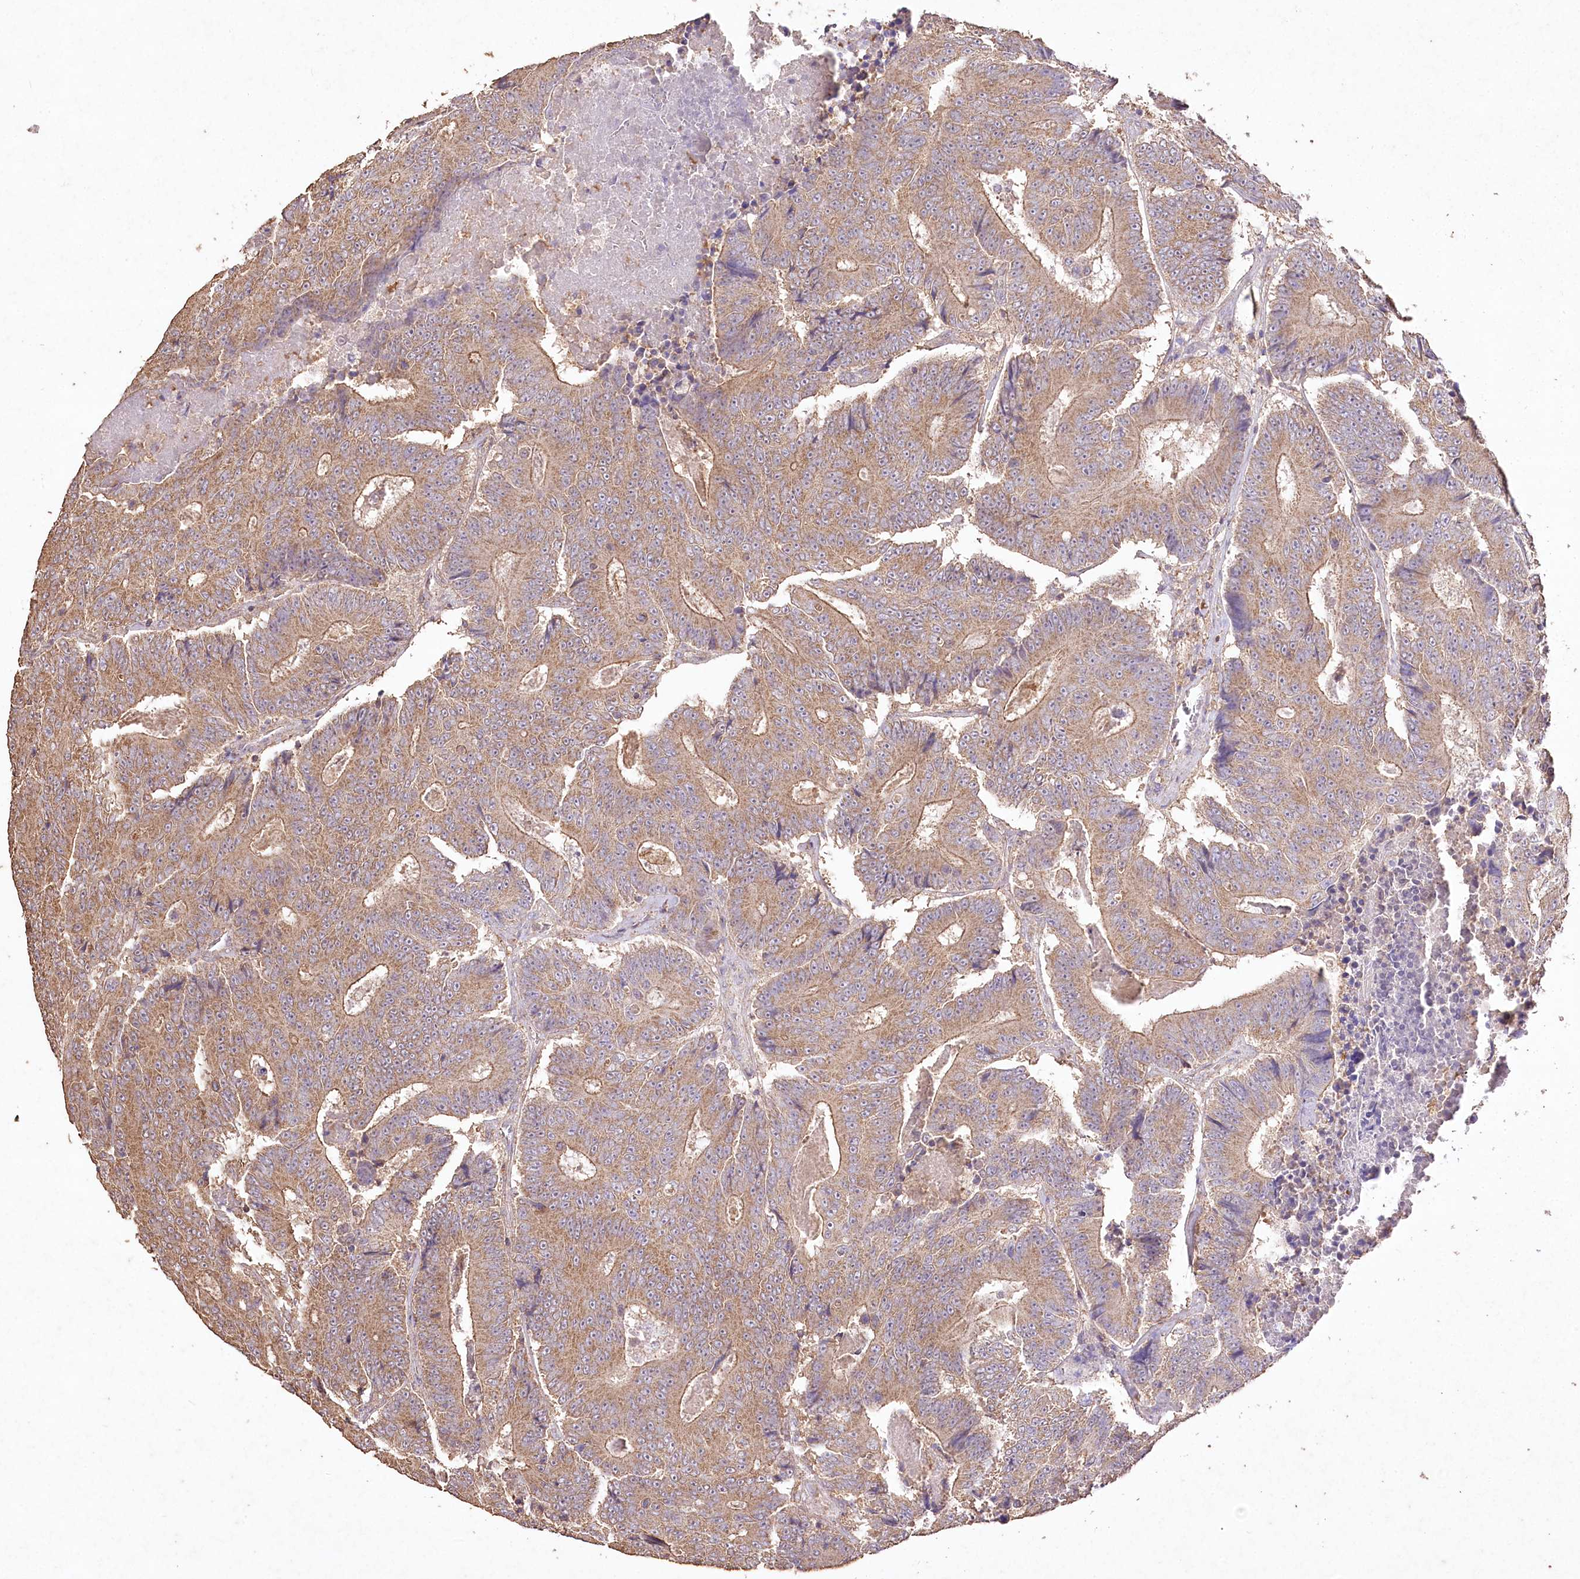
{"staining": {"intensity": "moderate", "quantity": ">75%", "location": "cytoplasmic/membranous"}, "tissue": "colorectal cancer", "cell_type": "Tumor cells", "image_type": "cancer", "snomed": [{"axis": "morphology", "description": "Adenocarcinoma, NOS"}, {"axis": "topography", "description": "Colon"}], "caption": "Colorectal cancer stained for a protein (brown) shows moderate cytoplasmic/membranous positive positivity in about >75% of tumor cells.", "gene": "IREB2", "patient": {"sex": "male", "age": 83}}